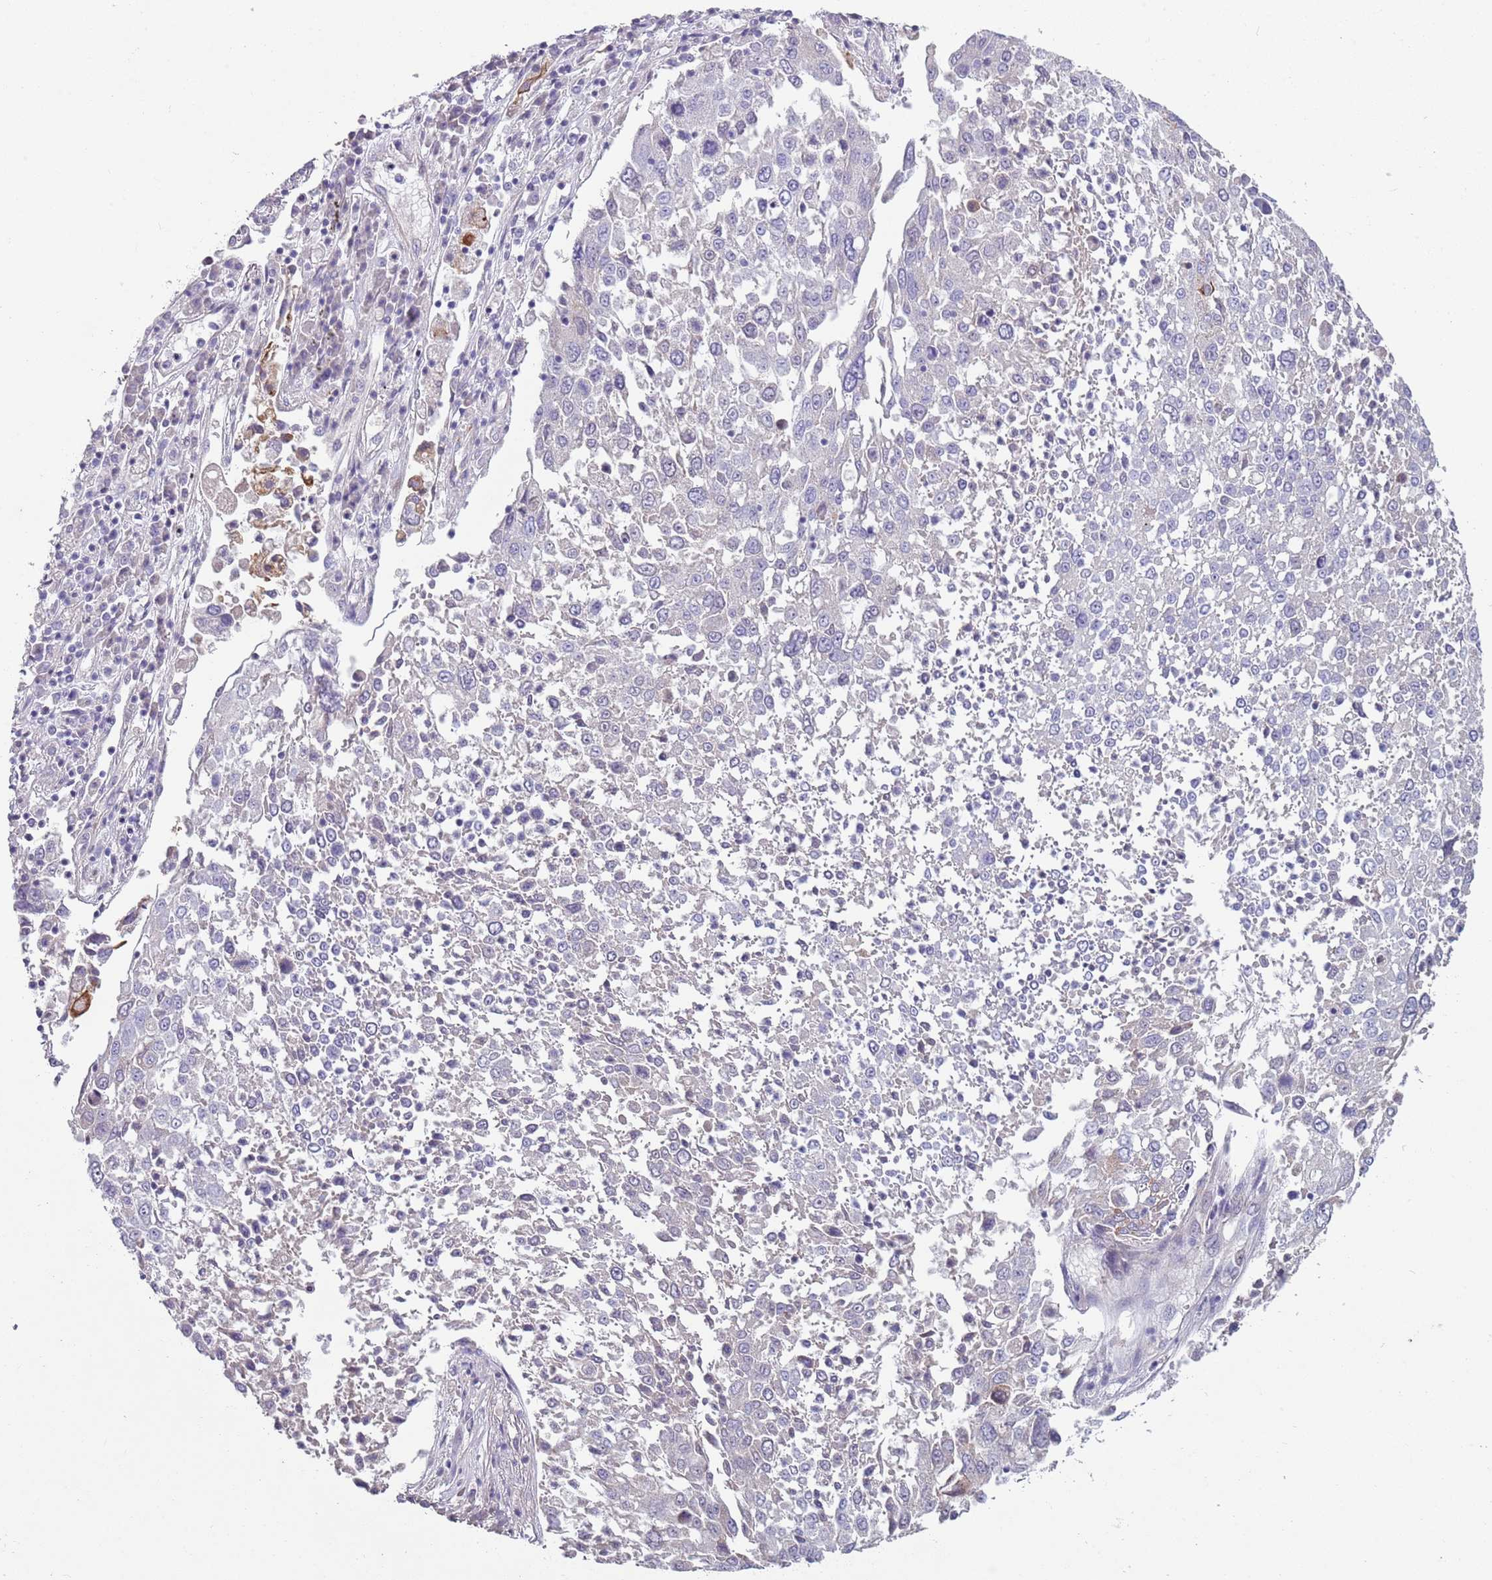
{"staining": {"intensity": "negative", "quantity": "none", "location": "none"}, "tissue": "lung cancer", "cell_type": "Tumor cells", "image_type": "cancer", "snomed": [{"axis": "morphology", "description": "Squamous cell carcinoma, NOS"}, {"axis": "topography", "description": "Lung"}], "caption": "Histopathology image shows no protein staining in tumor cells of lung cancer tissue. (Immunohistochemistry, brightfield microscopy, high magnification).", "gene": "ZNF583", "patient": {"sex": "male", "age": 65}}